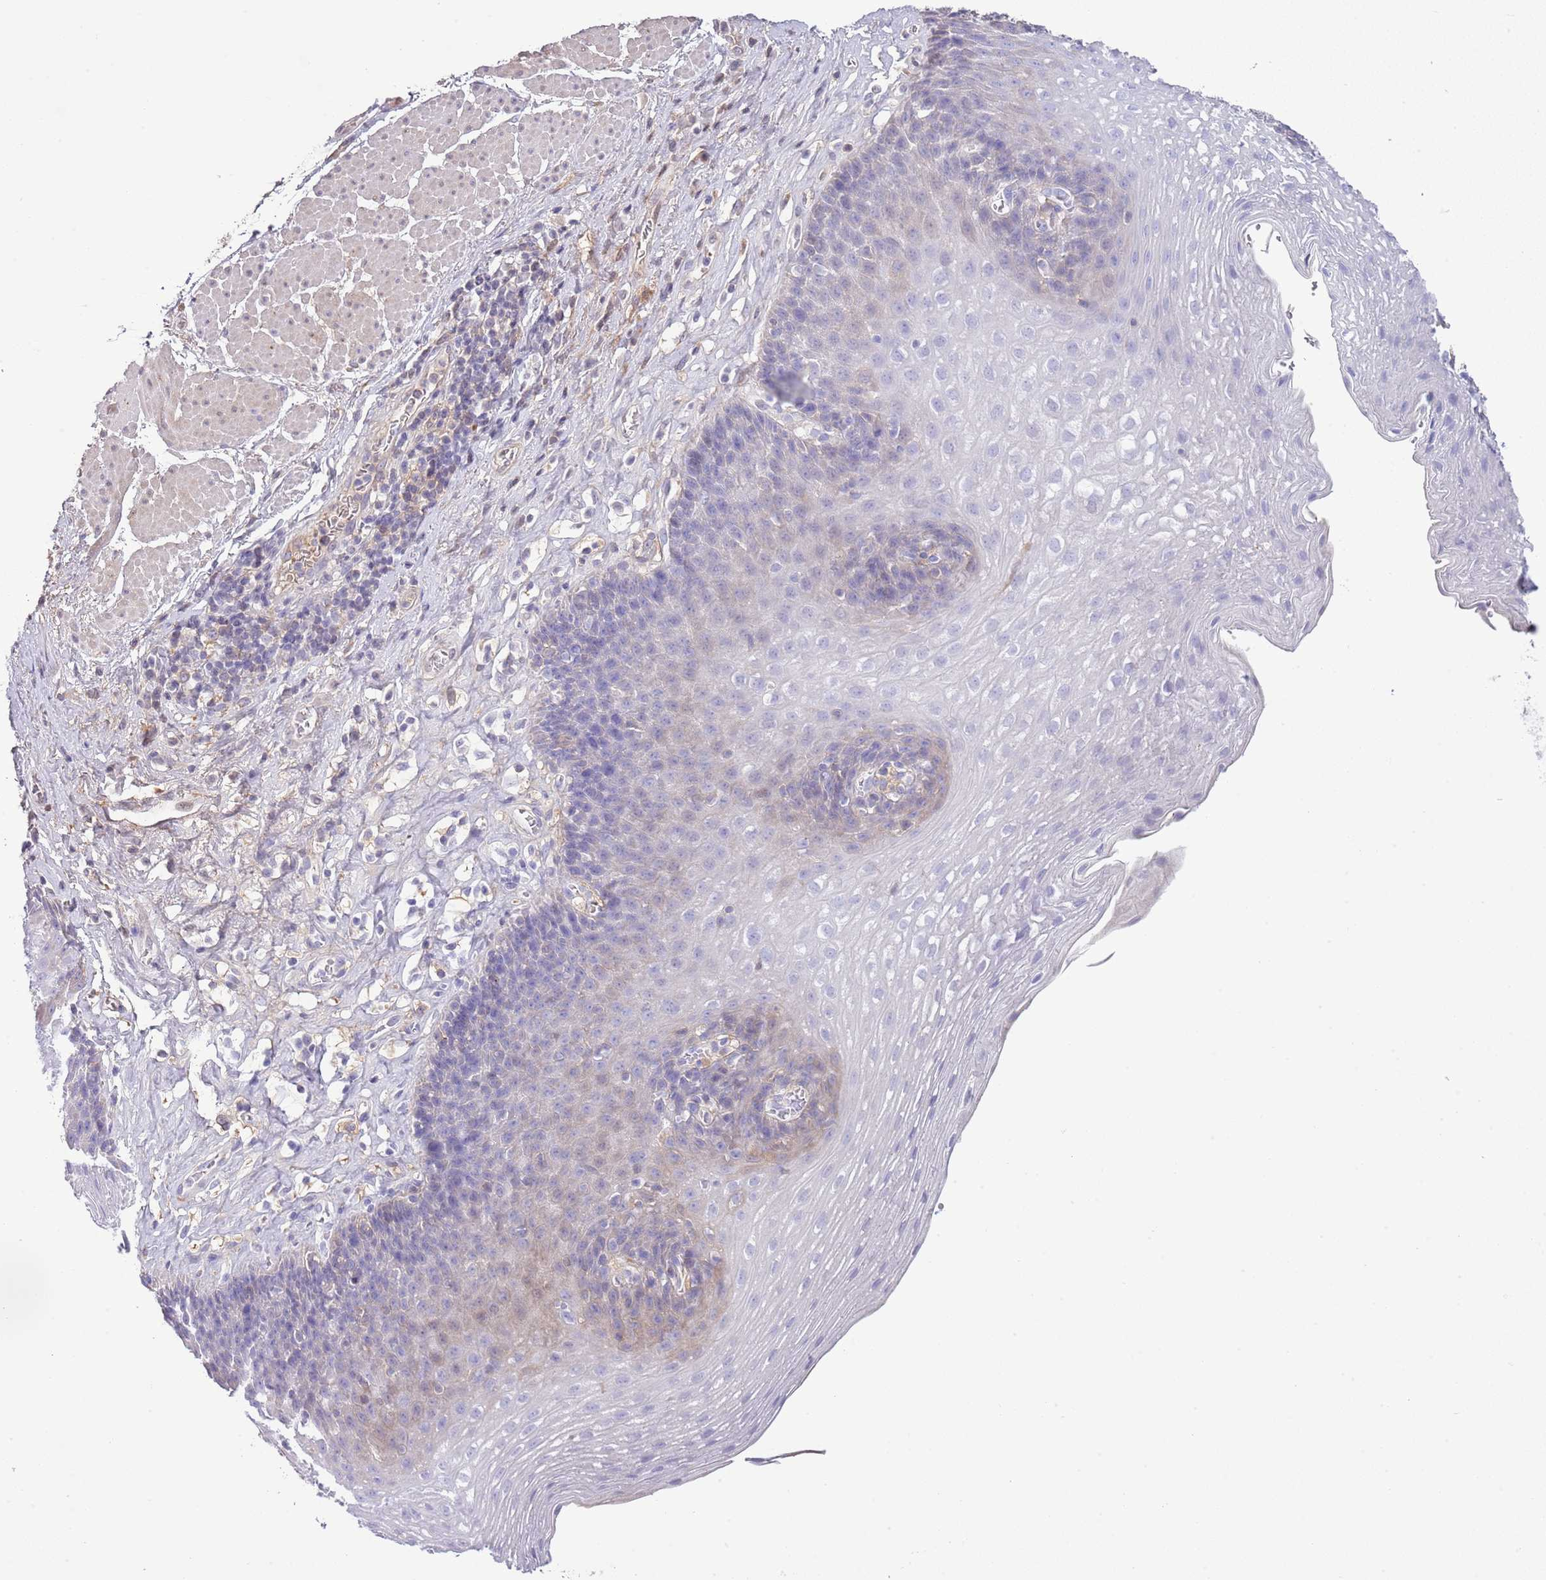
{"staining": {"intensity": "weak", "quantity": "<25%", "location": "cytoplasmic/membranous"}, "tissue": "esophagus", "cell_type": "Squamous epithelial cells", "image_type": "normal", "snomed": [{"axis": "morphology", "description": "Normal tissue, NOS"}, {"axis": "topography", "description": "Esophagus"}], "caption": "An IHC histopathology image of normal esophagus is shown. There is no staining in squamous epithelial cells of esophagus.", "gene": "ABHD17C", "patient": {"sex": "female", "age": 66}}